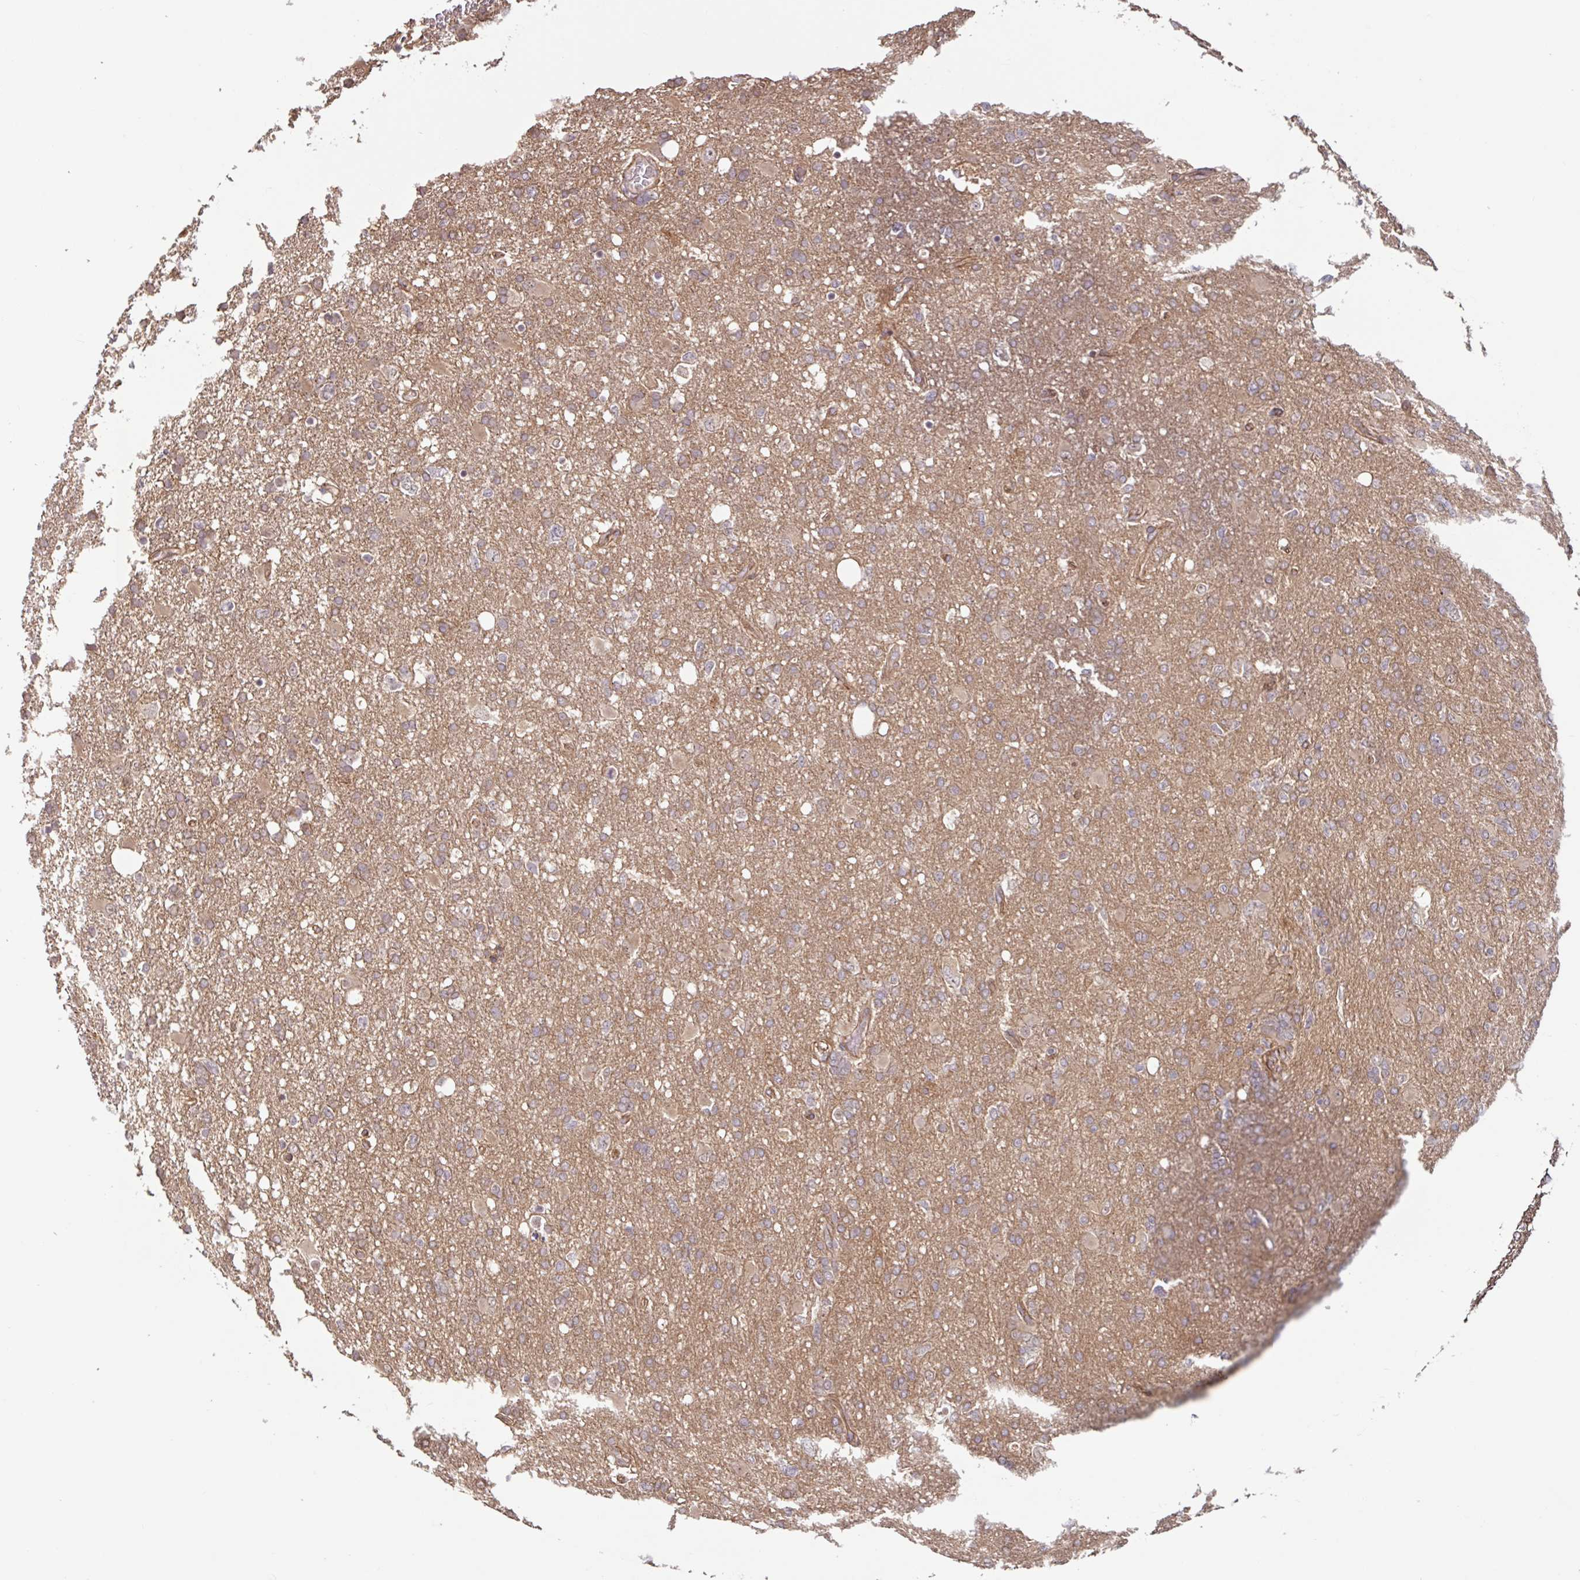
{"staining": {"intensity": "moderate", "quantity": "<25%", "location": "cytoplasmic/membranous"}, "tissue": "glioma", "cell_type": "Tumor cells", "image_type": "cancer", "snomed": [{"axis": "morphology", "description": "Glioma, malignant, High grade"}, {"axis": "topography", "description": "Brain"}], "caption": "IHC of human high-grade glioma (malignant) exhibits low levels of moderate cytoplasmic/membranous expression in about <25% of tumor cells. (DAB (3,3'-diaminobenzidine) IHC with brightfield microscopy, high magnification).", "gene": "STYXL1", "patient": {"sex": "male", "age": 61}}